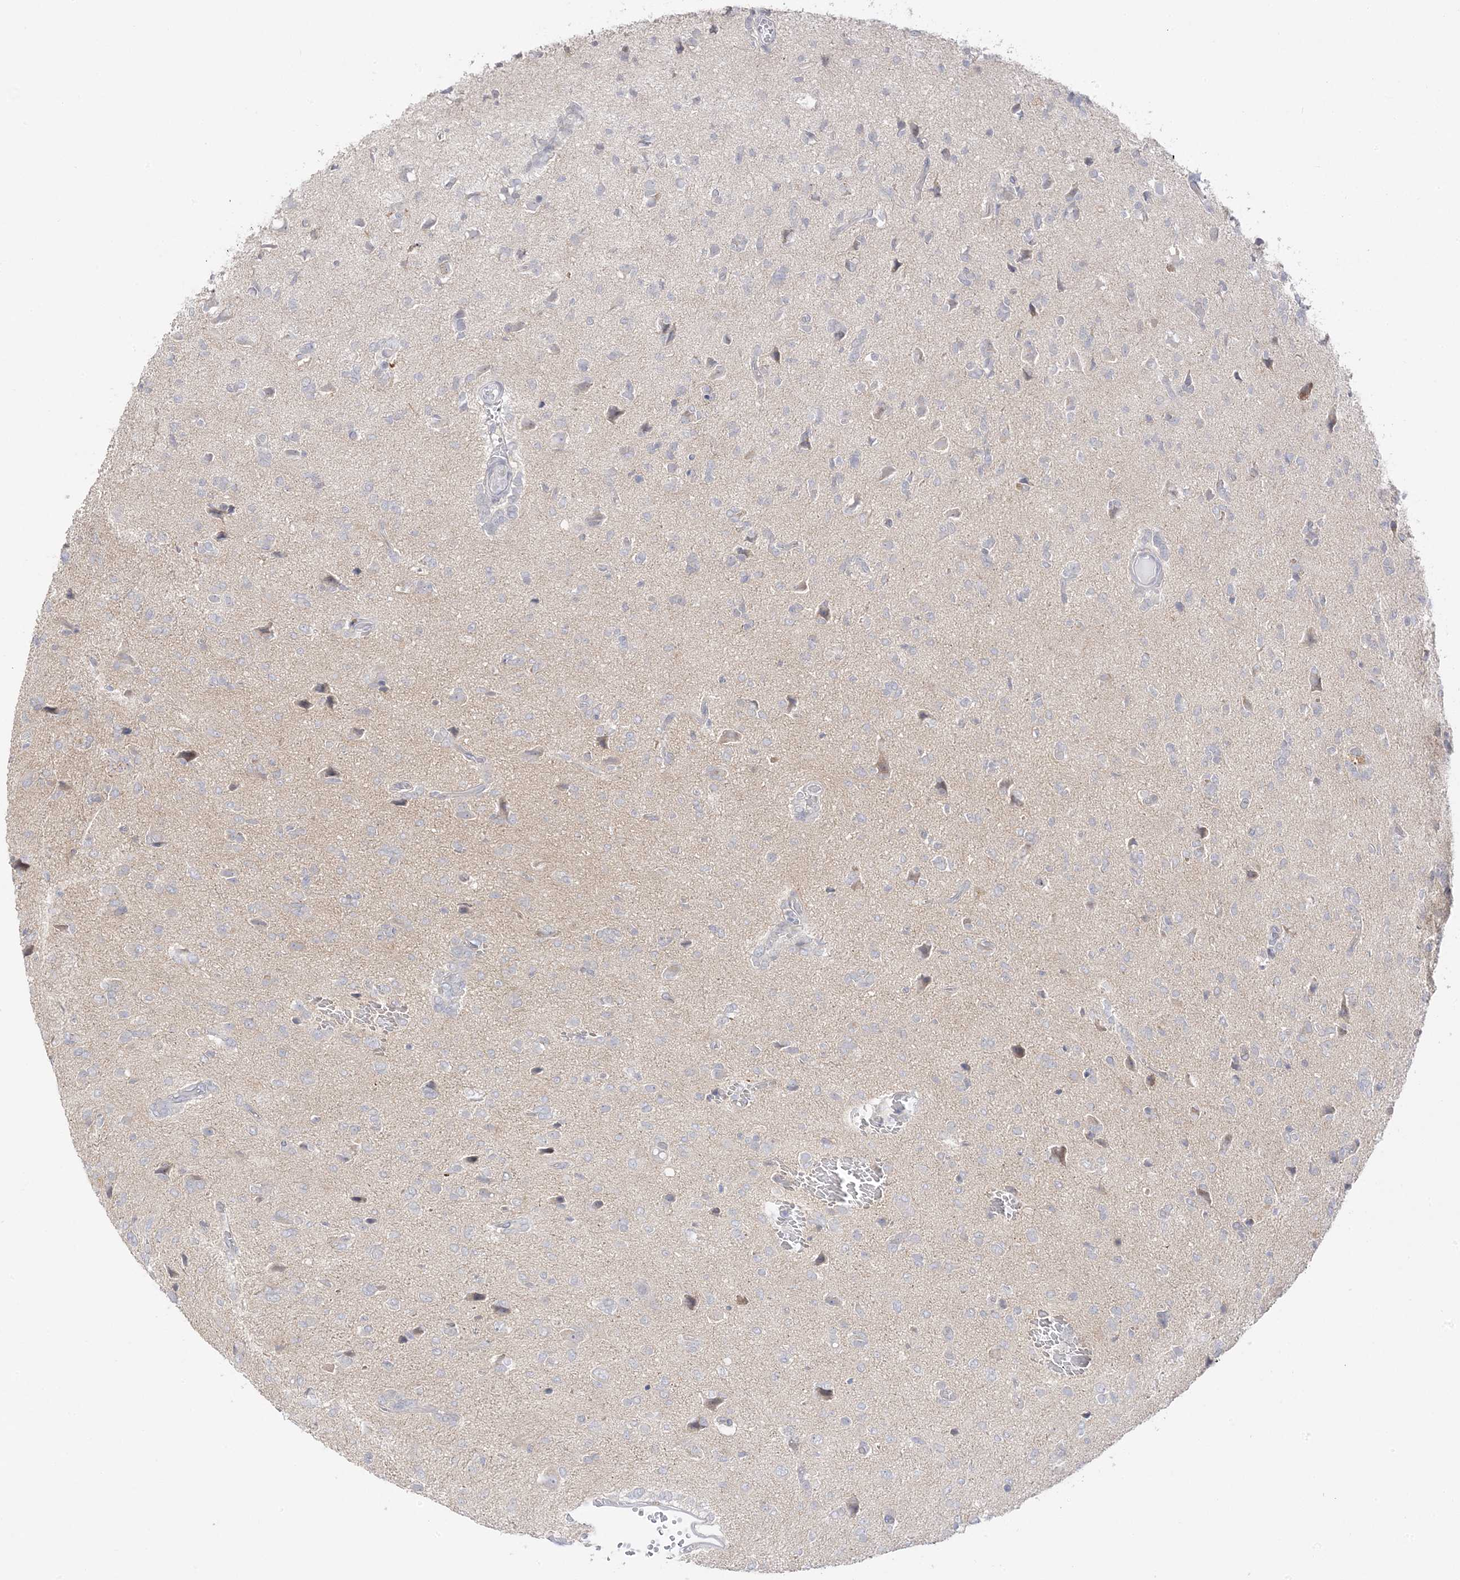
{"staining": {"intensity": "negative", "quantity": "none", "location": "none"}, "tissue": "glioma", "cell_type": "Tumor cells", "image_type": "cancer", "snomed": [{"axis": "morphology", "description": "Glioma, malignant, High grade"}, {"axis": "topography", "description": "Brain"}], "caption": "An IHC photomicrograph of glioma is shown. There is no staining in tumor cells of glioma.", "gene": "C2CD2", "patient": {"sex": "female", "age": 59}}